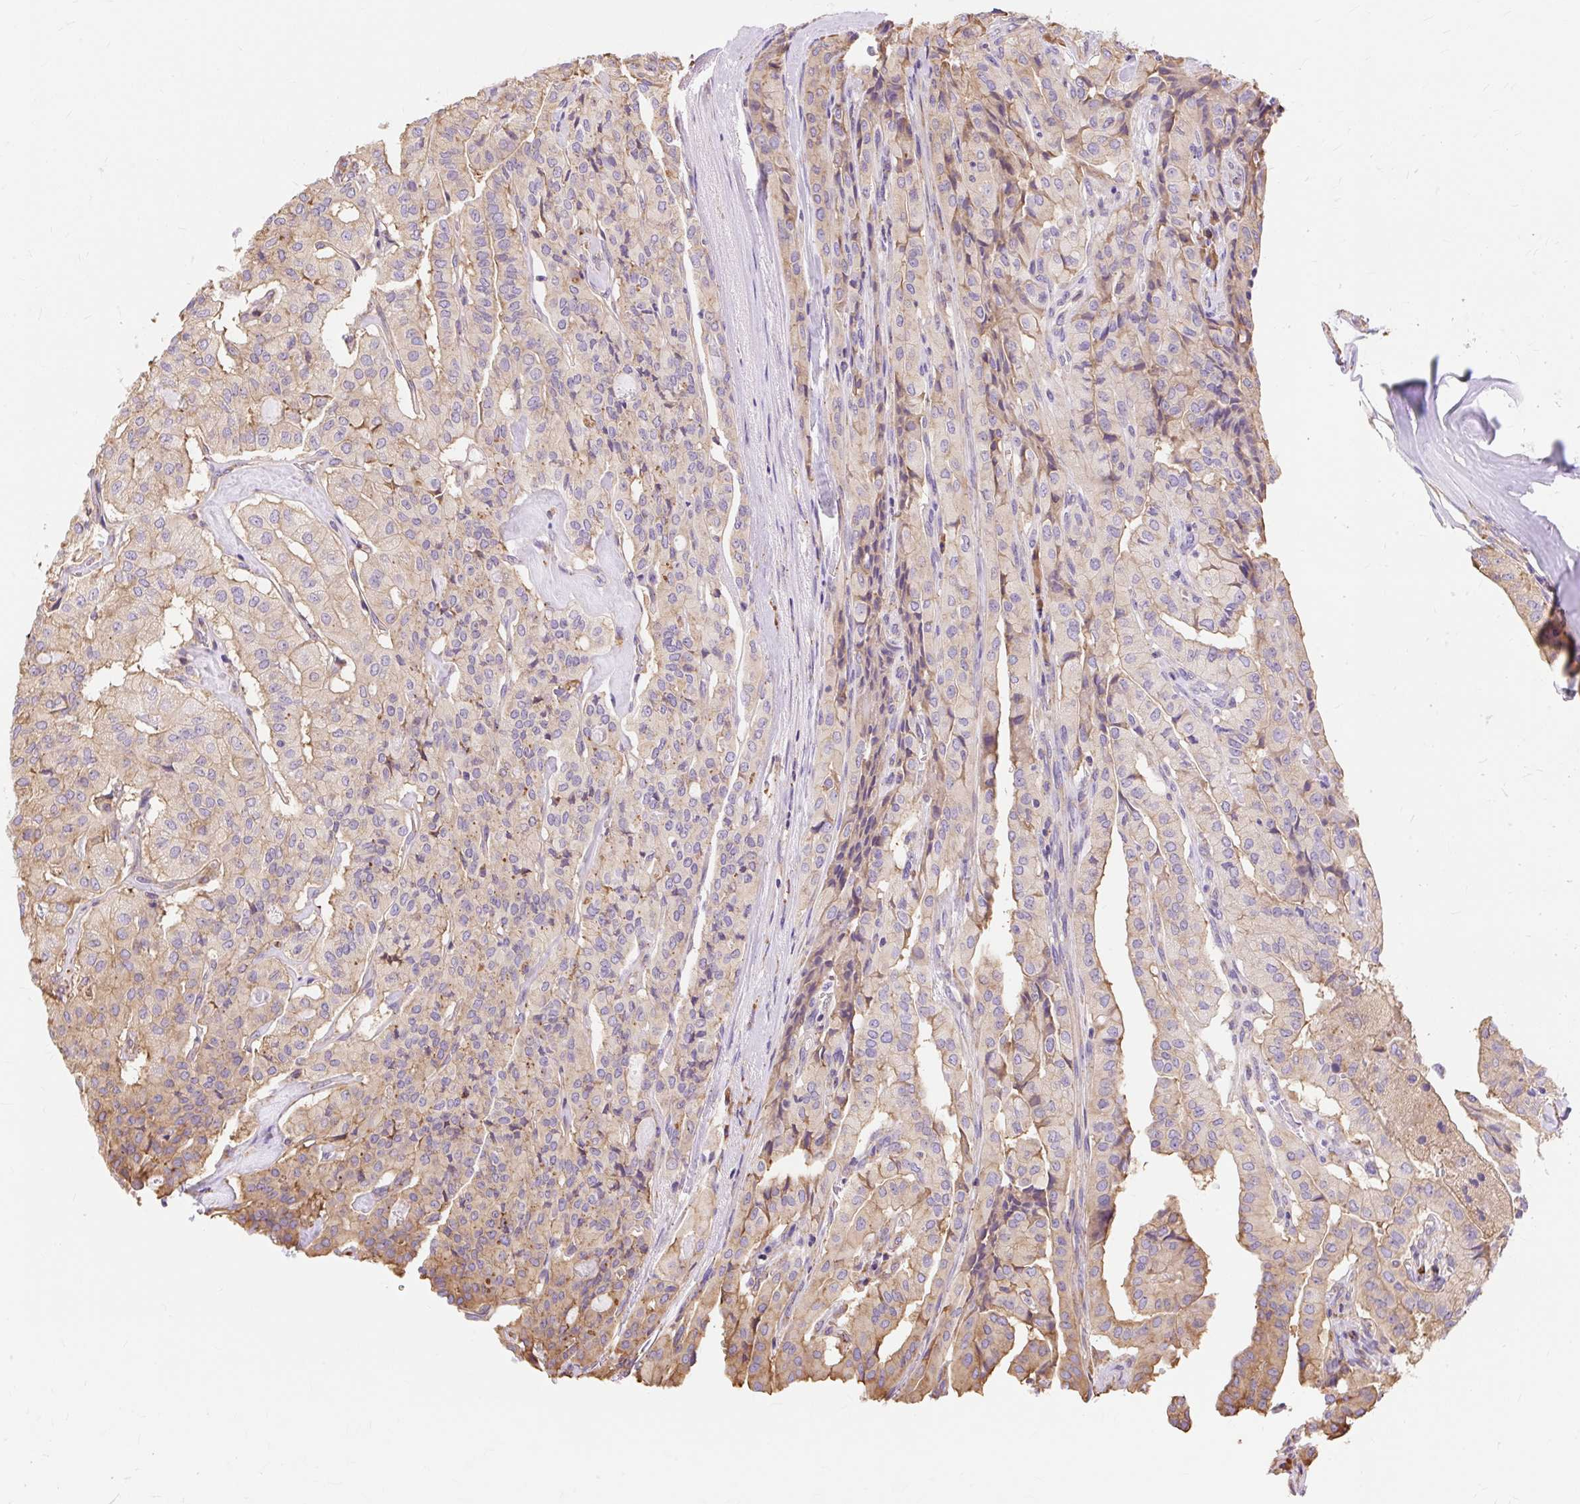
{"staining": {"intensity": "weak", "quantity": "25%-75%", "location": "cytoplasmic/membranous"}, "tissue": "thyroid cancer", "cell_type": "Tumor cells", "image_type": "cancer", "snomed": [{"axis": "morphology", "description": "Papillary adenocarcinoma, NOS"}, {"axis": "topography", "description": "Thyroid gland"}], "caption": "High-power microscopy captured an IHC histopathology image of thyroid cancer, revealing weak cytoplasmic/membranous positivity in approximately 25%-75% of tumor cells. The protein of interest is shown in brown color, while the nuclei are stained blue.", "gene": "RPS17", "patient": {"sex": "female", "age": 59}}